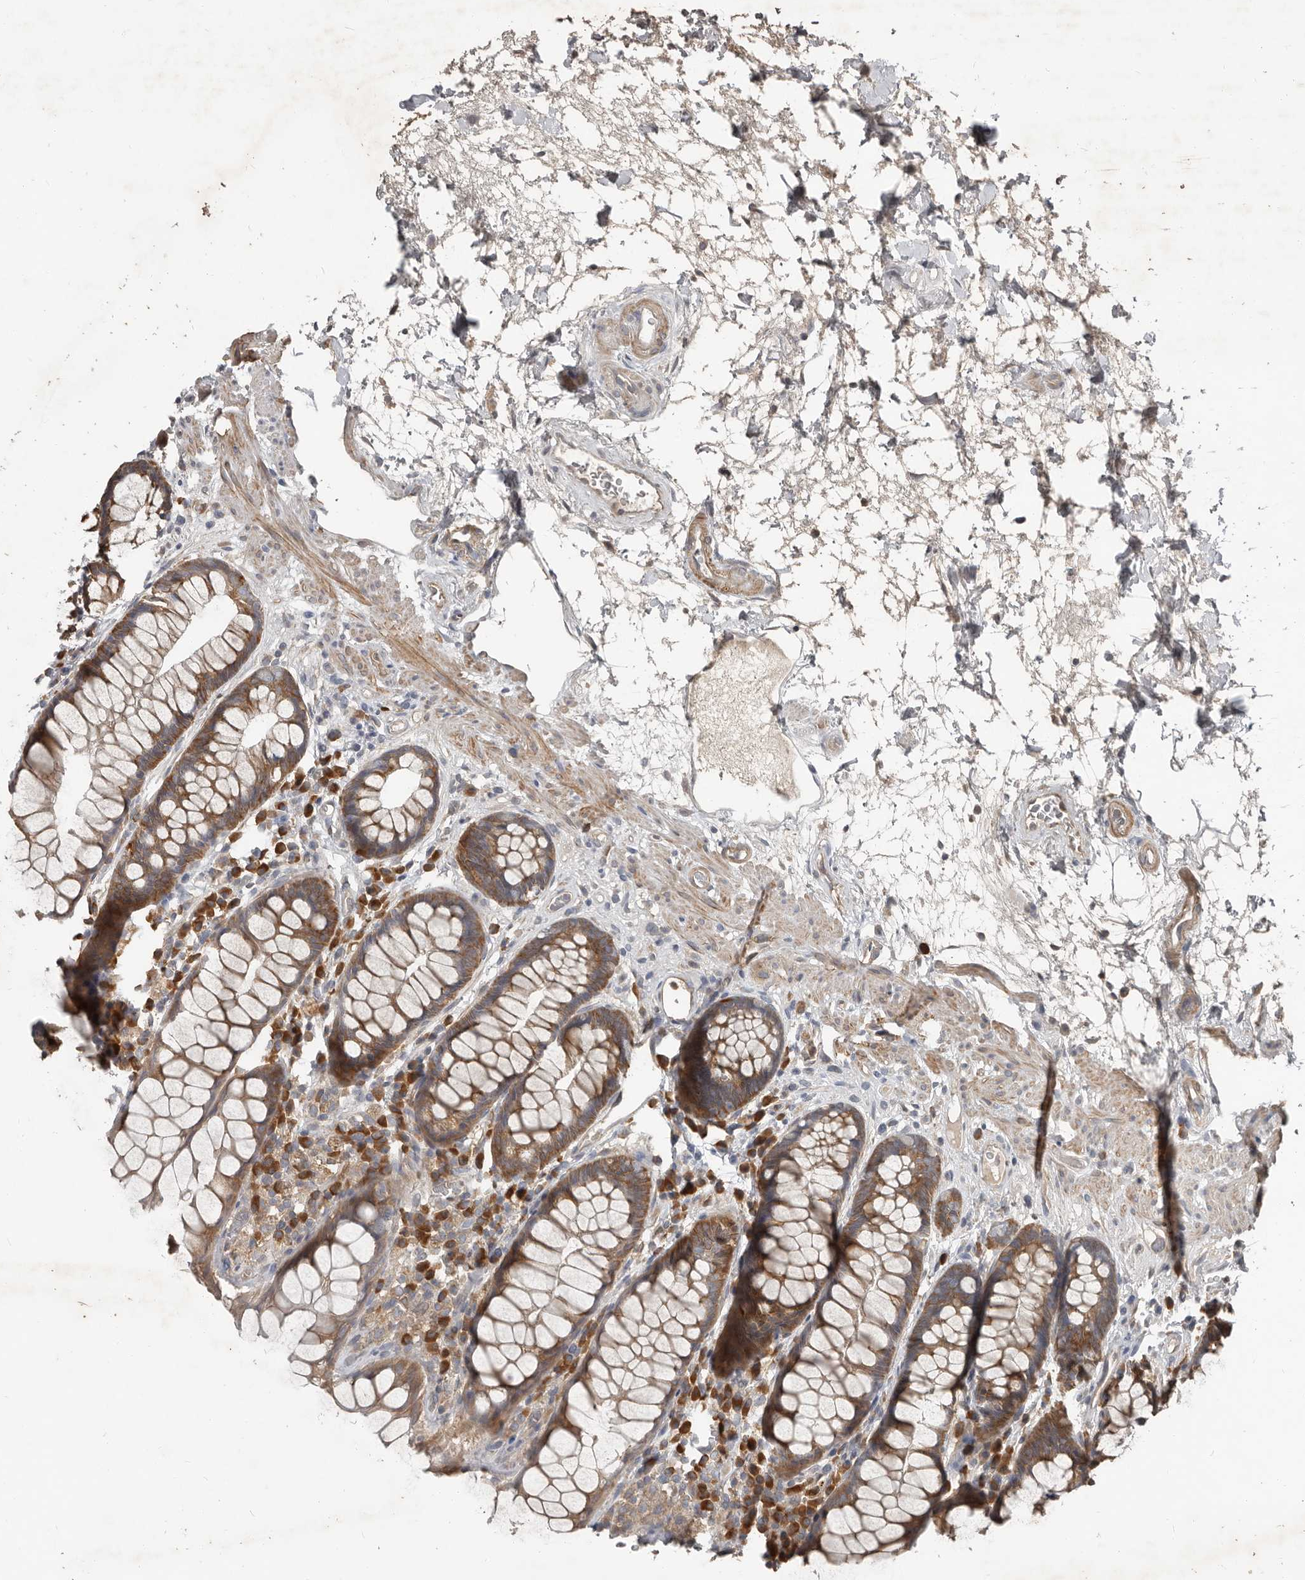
{"staining": {"intensity": "moderate", "quantity": ">75%", "location": "cytoplasmic/membranous"}, "tissue": "rectum", "cell_type": "Glandular cells", "image_type": "normal", "snomed": [{"axis": "morphology", "description": "Normal tissue, NOS"}, {"axis": "topography", "description": "Rectum"}], "caption": "A brown stain highlights moderate cytoplasmic/membranous staining of a protein in glandular cells of unremarkable human rectum.", "gene": "AKNAD1", "patient": {"sex": "male", "age": 64}}